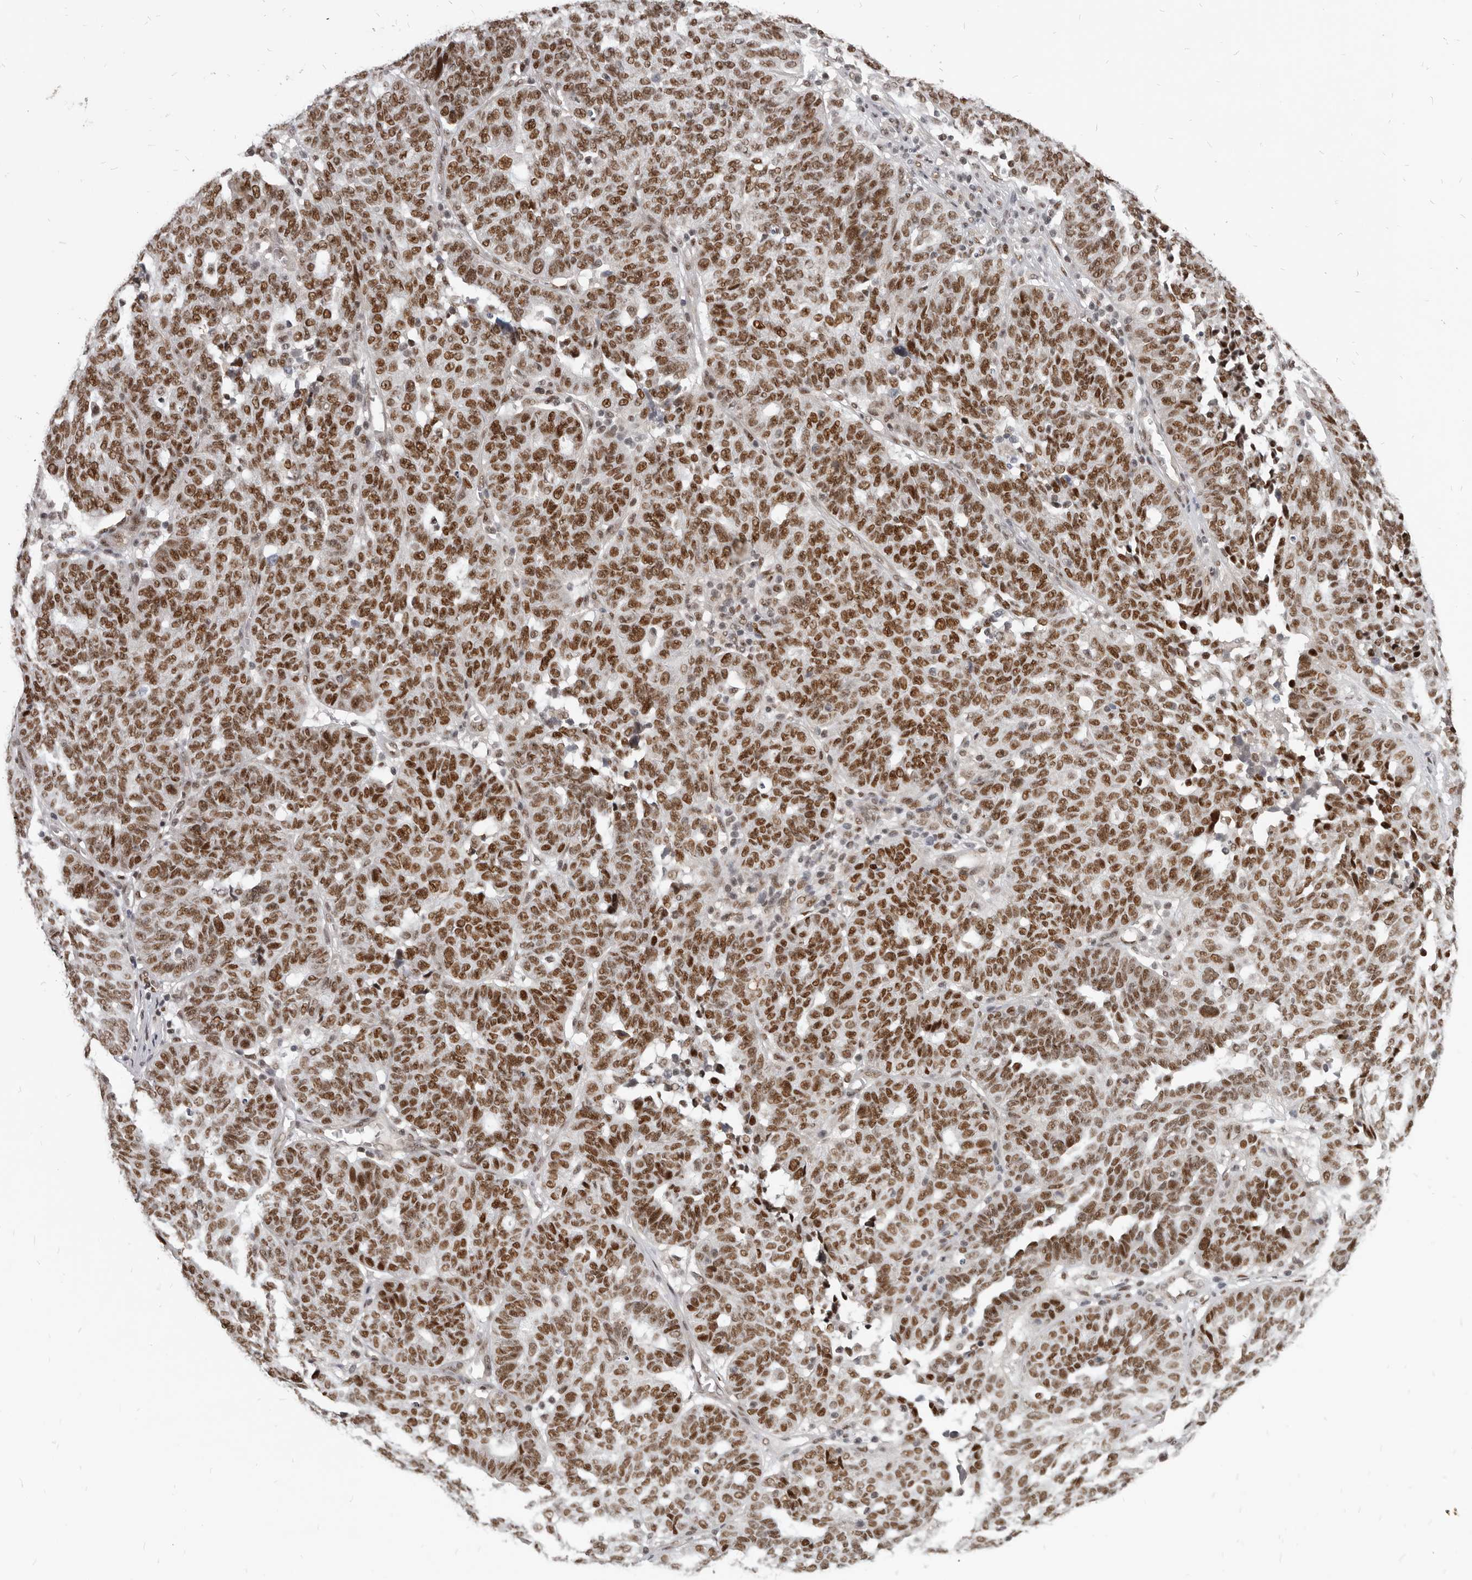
{"staining": {"intensity": "strong", "quantity": ">75%", "location": "nuclear"}, "tissue": "ovarian cancer", "cell_type": "Tumor cells", "image_type": "cancer", "snomed": [{"axis": "morphology", "description": "Cystadenocarcinoma, serous, NOS"}, {"axis": "topography", "description": "Ovary"}], "caption": "Immunohistochemistry photomicrograph of neoplastic tissue: ovarian cancer stained using IHC exhibits high levels of strong protein expression localized specifically in the nuclear of tumor cells, appearing as a nuclear brown color.", "gene": "ATF5", "patient": {"sex": "female", "age": 59}}